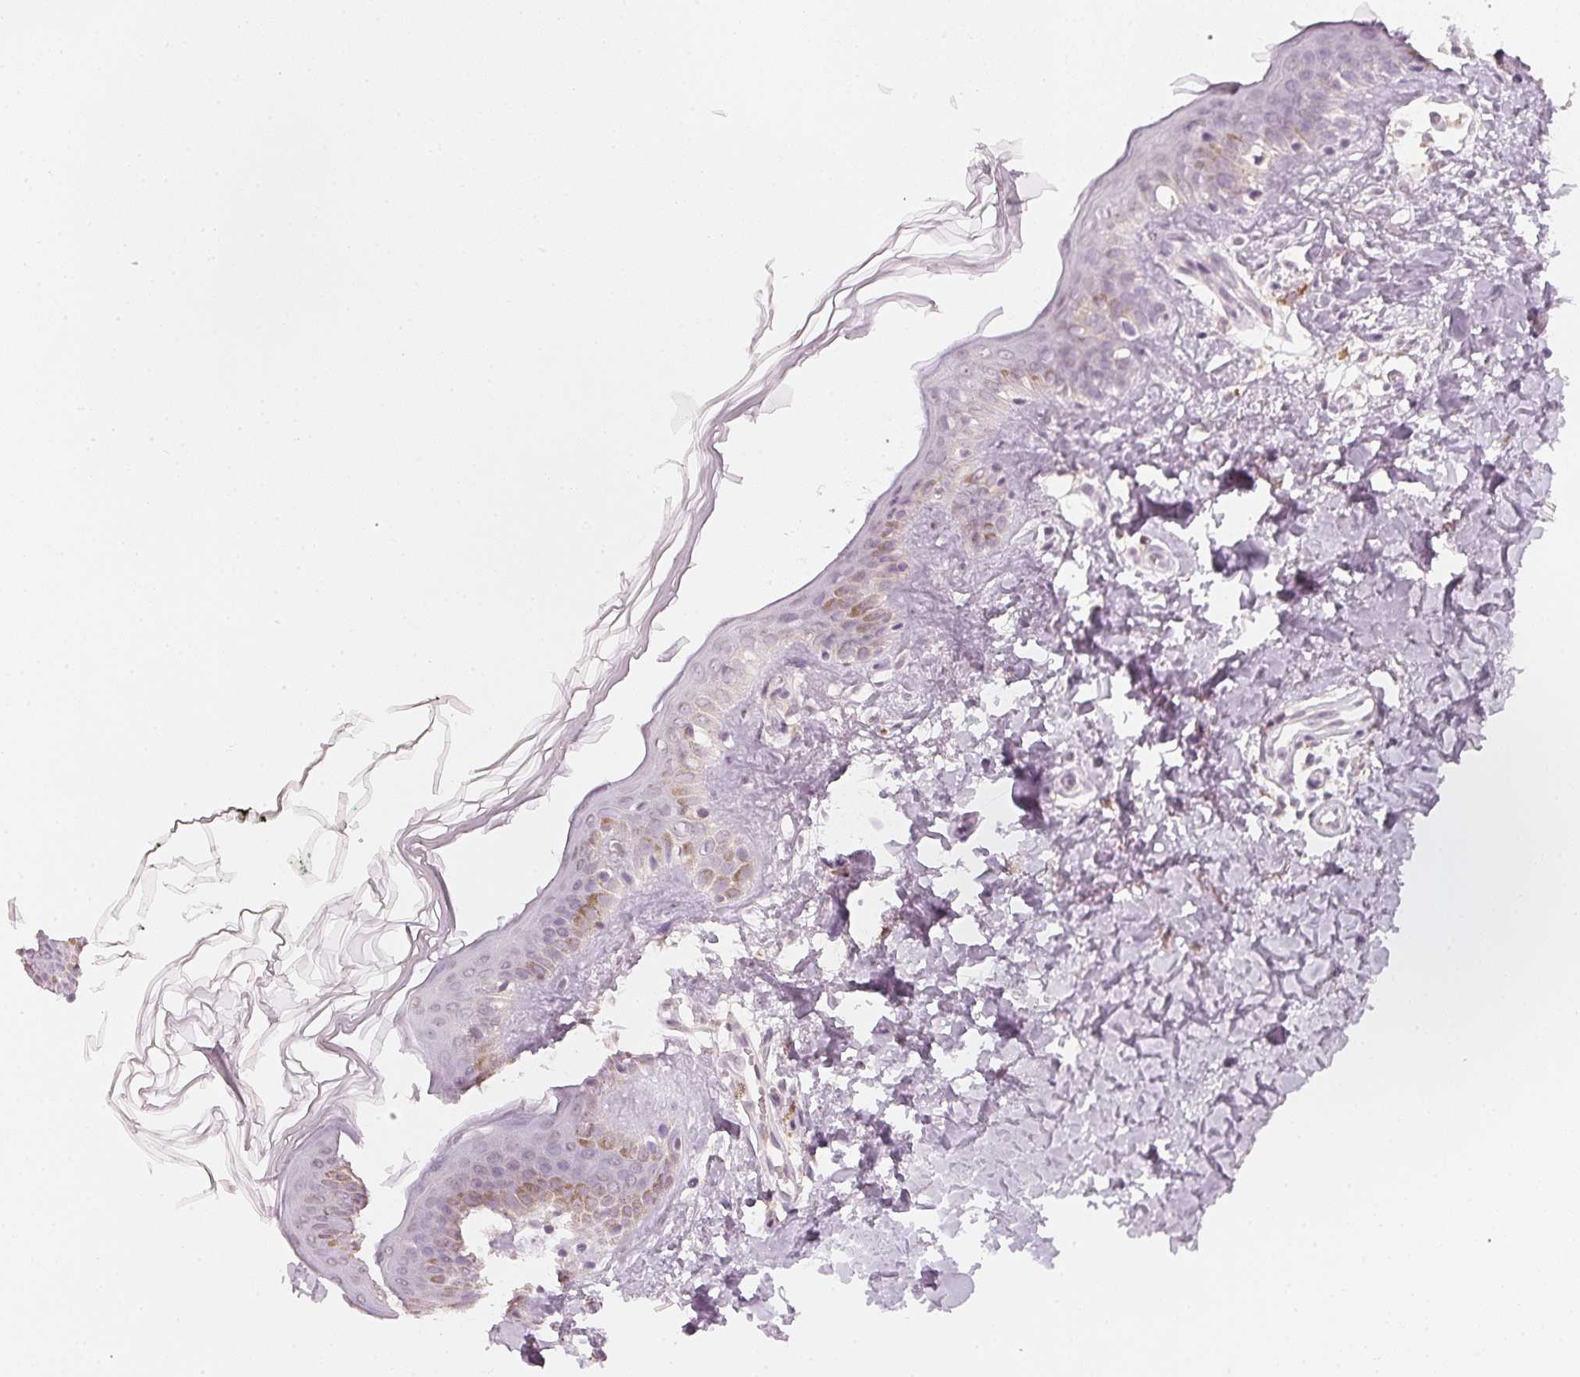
{"staining": {"intensity": "weak", "quantity": "<25%", "location": "cytoplasmic/membranous"}, "tissue": "skin", "cell_type": "Fibroblasts", "image_type": "normal", "snomed": [{"axis": "morphology", "description": "Normal tissue, NOS"}, {"axis": "topography", "description": "Skin"}, {"axis": "topography", "description": "Peripheral nerve tissue"}], "caption": "IHC of unremarkable skin shows no expression in fibroblasts. The staining was performed using DAB (3,3'-diaminobenzidine) to visualize the protein expression in brown, while the nuclei were stained in blue with hematoxylin (Magnification: 20x).", "gene": "CFAP276", "patient": {"sex": "female", "age": 45}}